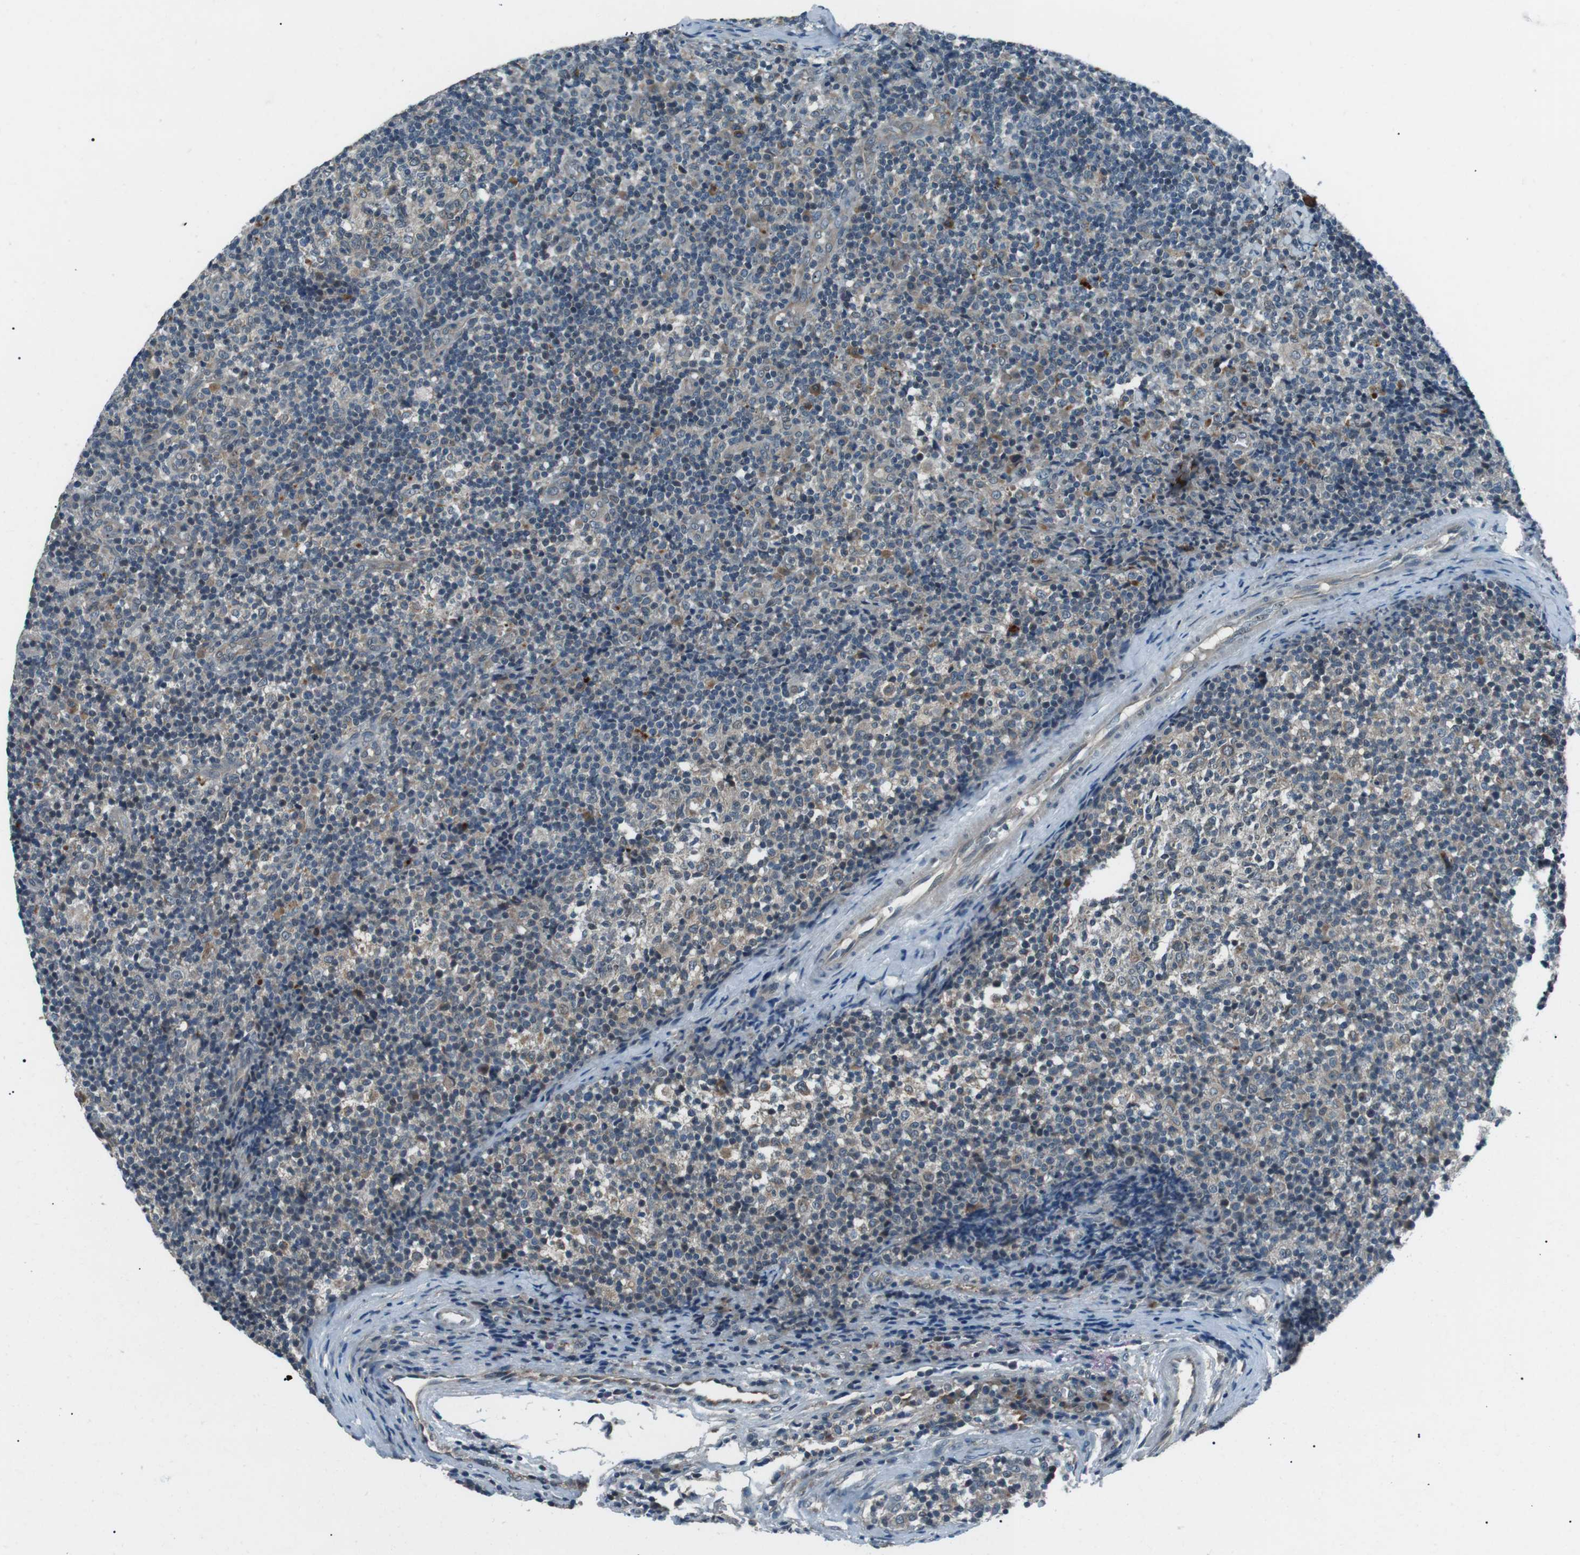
{"staining": {"intensity": "weak", "quantity": "<25%", "location": "cytoplasmic/membranous"}, "tissue": "lymph node", "cell_type": "Germinal center cells", "image_type": "normal", "snomed": [{"axis": "morphology", "description": "Normal tissue, NOS"}, {"axis": "morphology", "description": "Inflammation, NOS"}, {"axis": "topography", "description": "Lymph node"}], "caption": "This is a histopathology image of immunohistochemistry staining of unremarkable lymph node, which shows no staining in germinal center cells. Brightfield microscopy of immunohistochemistry stained with DAB (3,3'-diaminobenzidine) (brown) and hematoxylin (blue), captured at high magnification.", "gene": "LRIG2", "patient": {"sex": "male", "age": 55}}